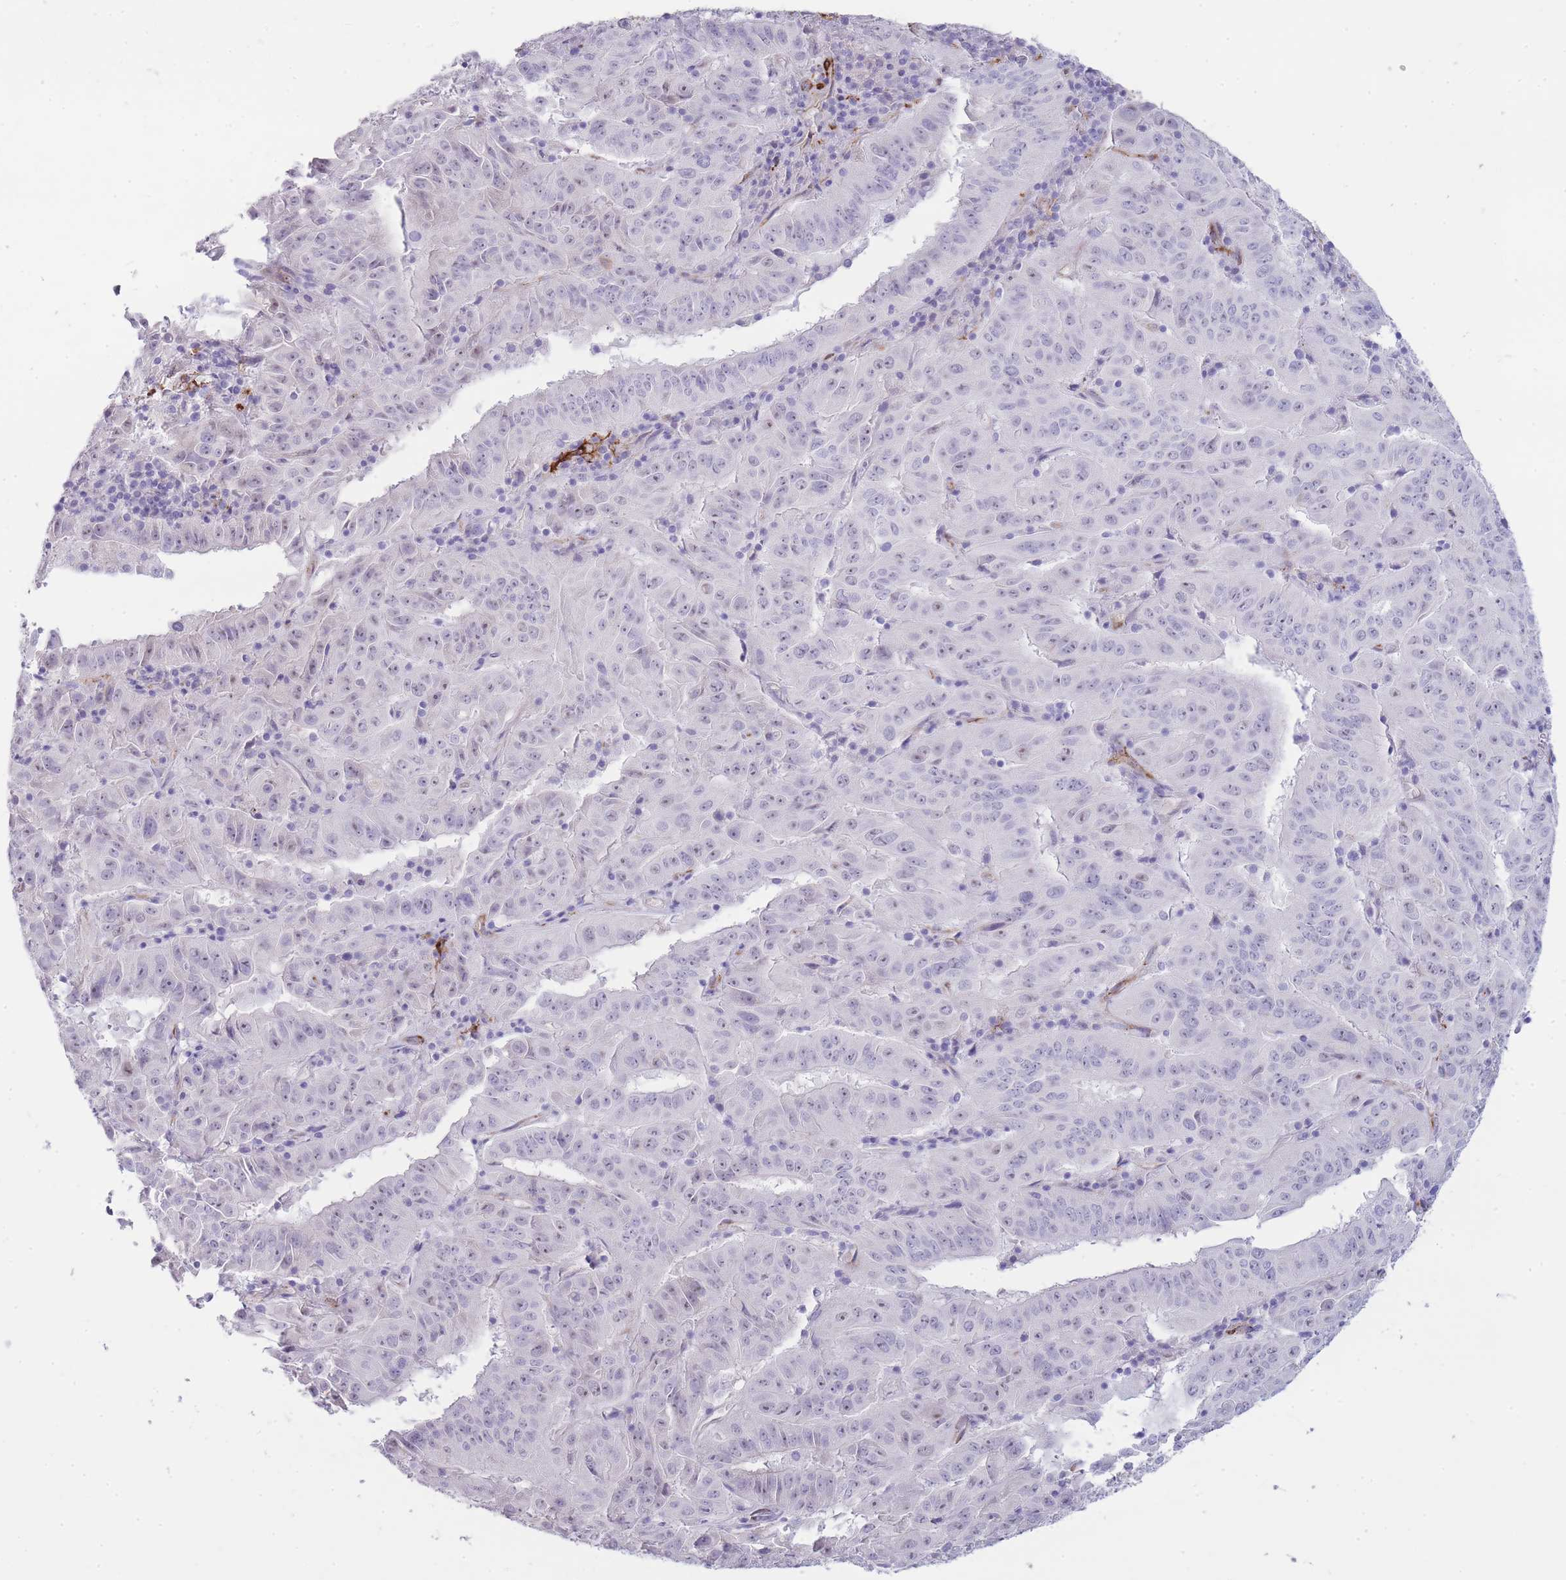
{"staining": {"intensity": "negative", "quantity": "none", "location": "none"}, "tissue": "pancreatic cancer", "cell_type": "Tumor cells", "image_type": "cancer", "snomed": [{"axis": "morphology", "description": "Adenocarcinoma, NOS"}, {"axis": "topography", "description": "Pancreas"}], "caption": "Human adenocarcinoma (pancreatic) stained for a protein using immunohistochemistry exhibits no positivity in tumor cells.", "gene": "UTP14A", "patient": {"sex": "male", "age": 63}}